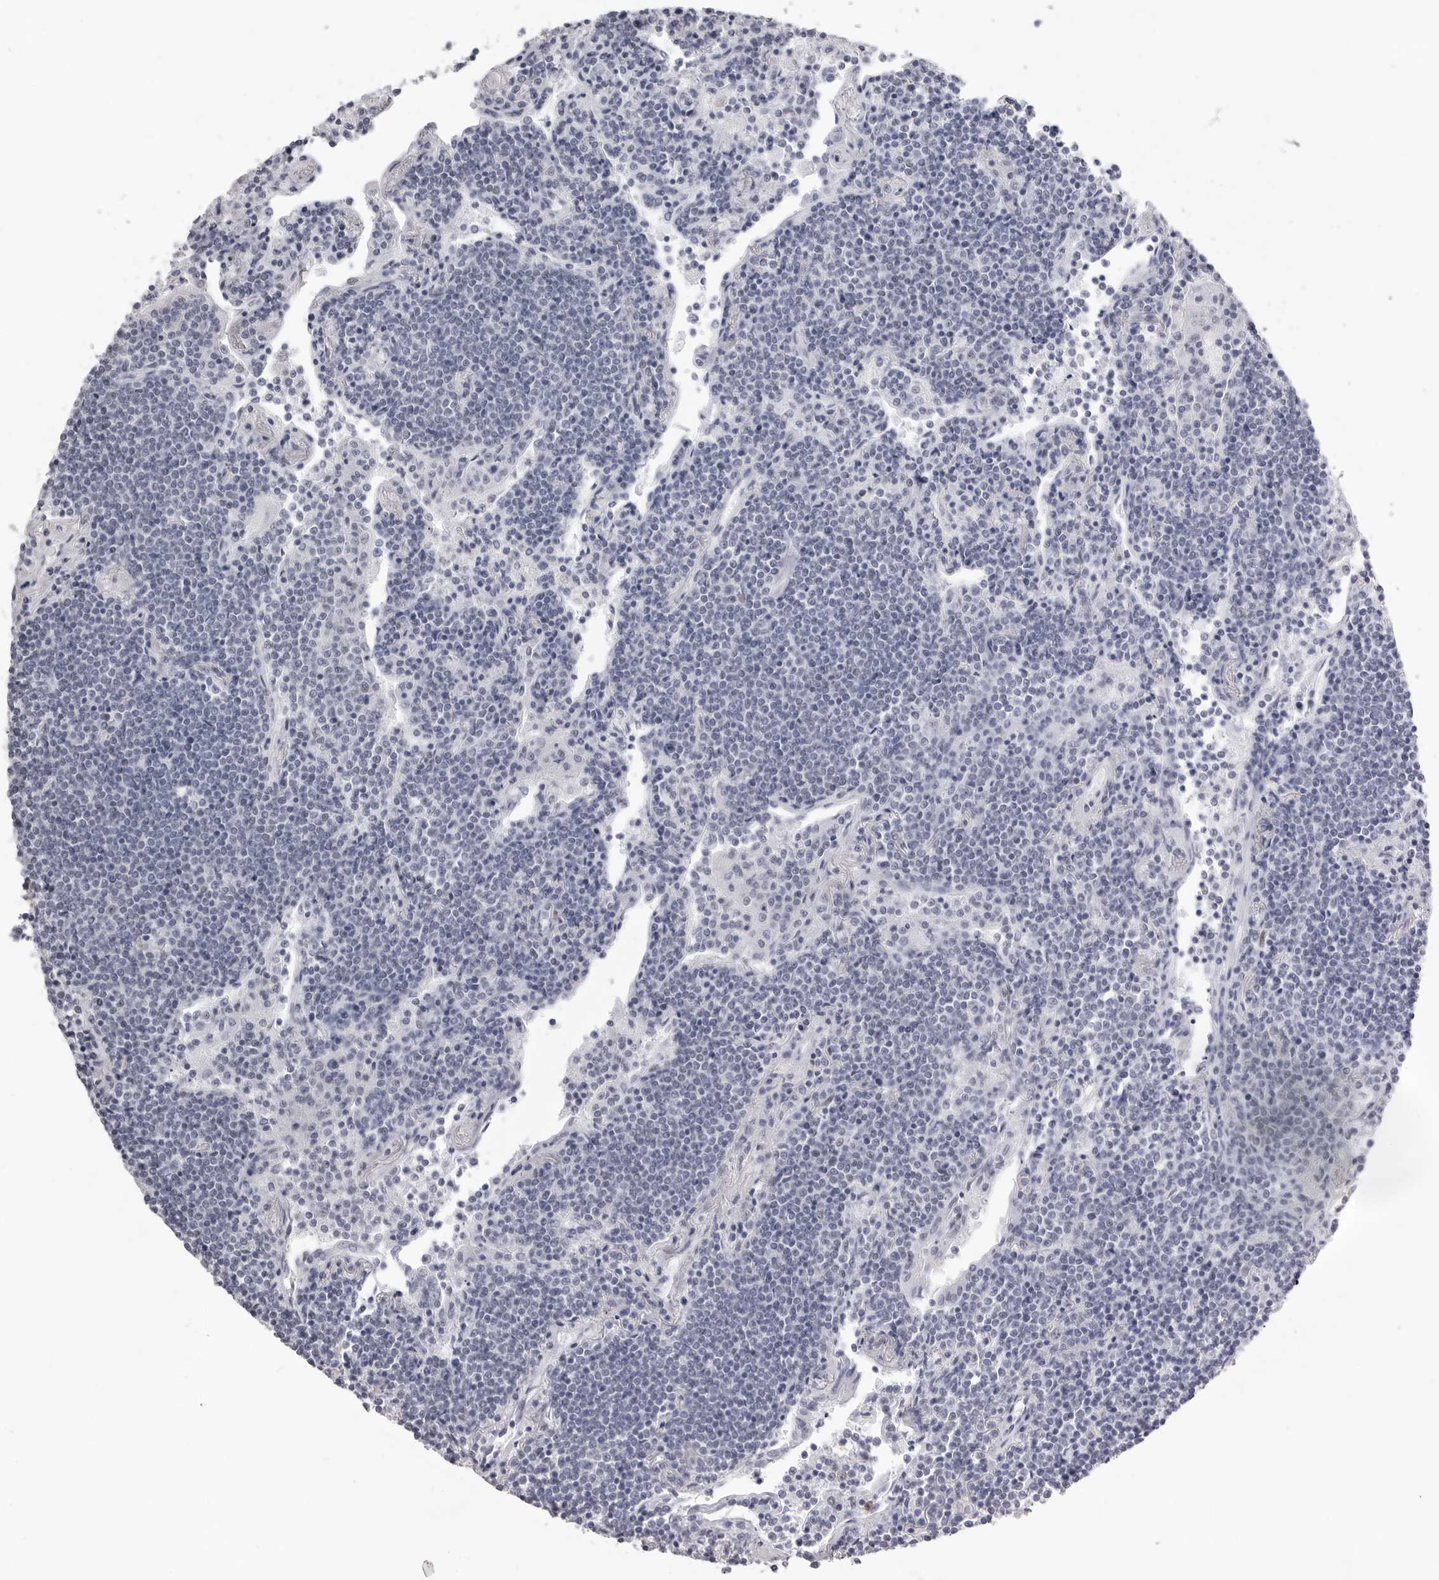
{"staining": {"intensity": "negative", "quantity": "none", "location": "none"}, "tissue": "lymphoma", "cell_type": "Tumor cells", "image_type": "cancer", "snomed": [{"axis": "morphology", "description": "Malignant lymphoma, non-Hodgkin's type, Low grade"}, {"axis": "topography", "description": "Lung"}], "caption": "An immunohistochemistry (IHC) photomicrograph of lymphoma is shown. There is no staining in tumor cells of lymphoma.", "gene": "IRF2BP2", "patient": {"sex": "female", "age": 71}}